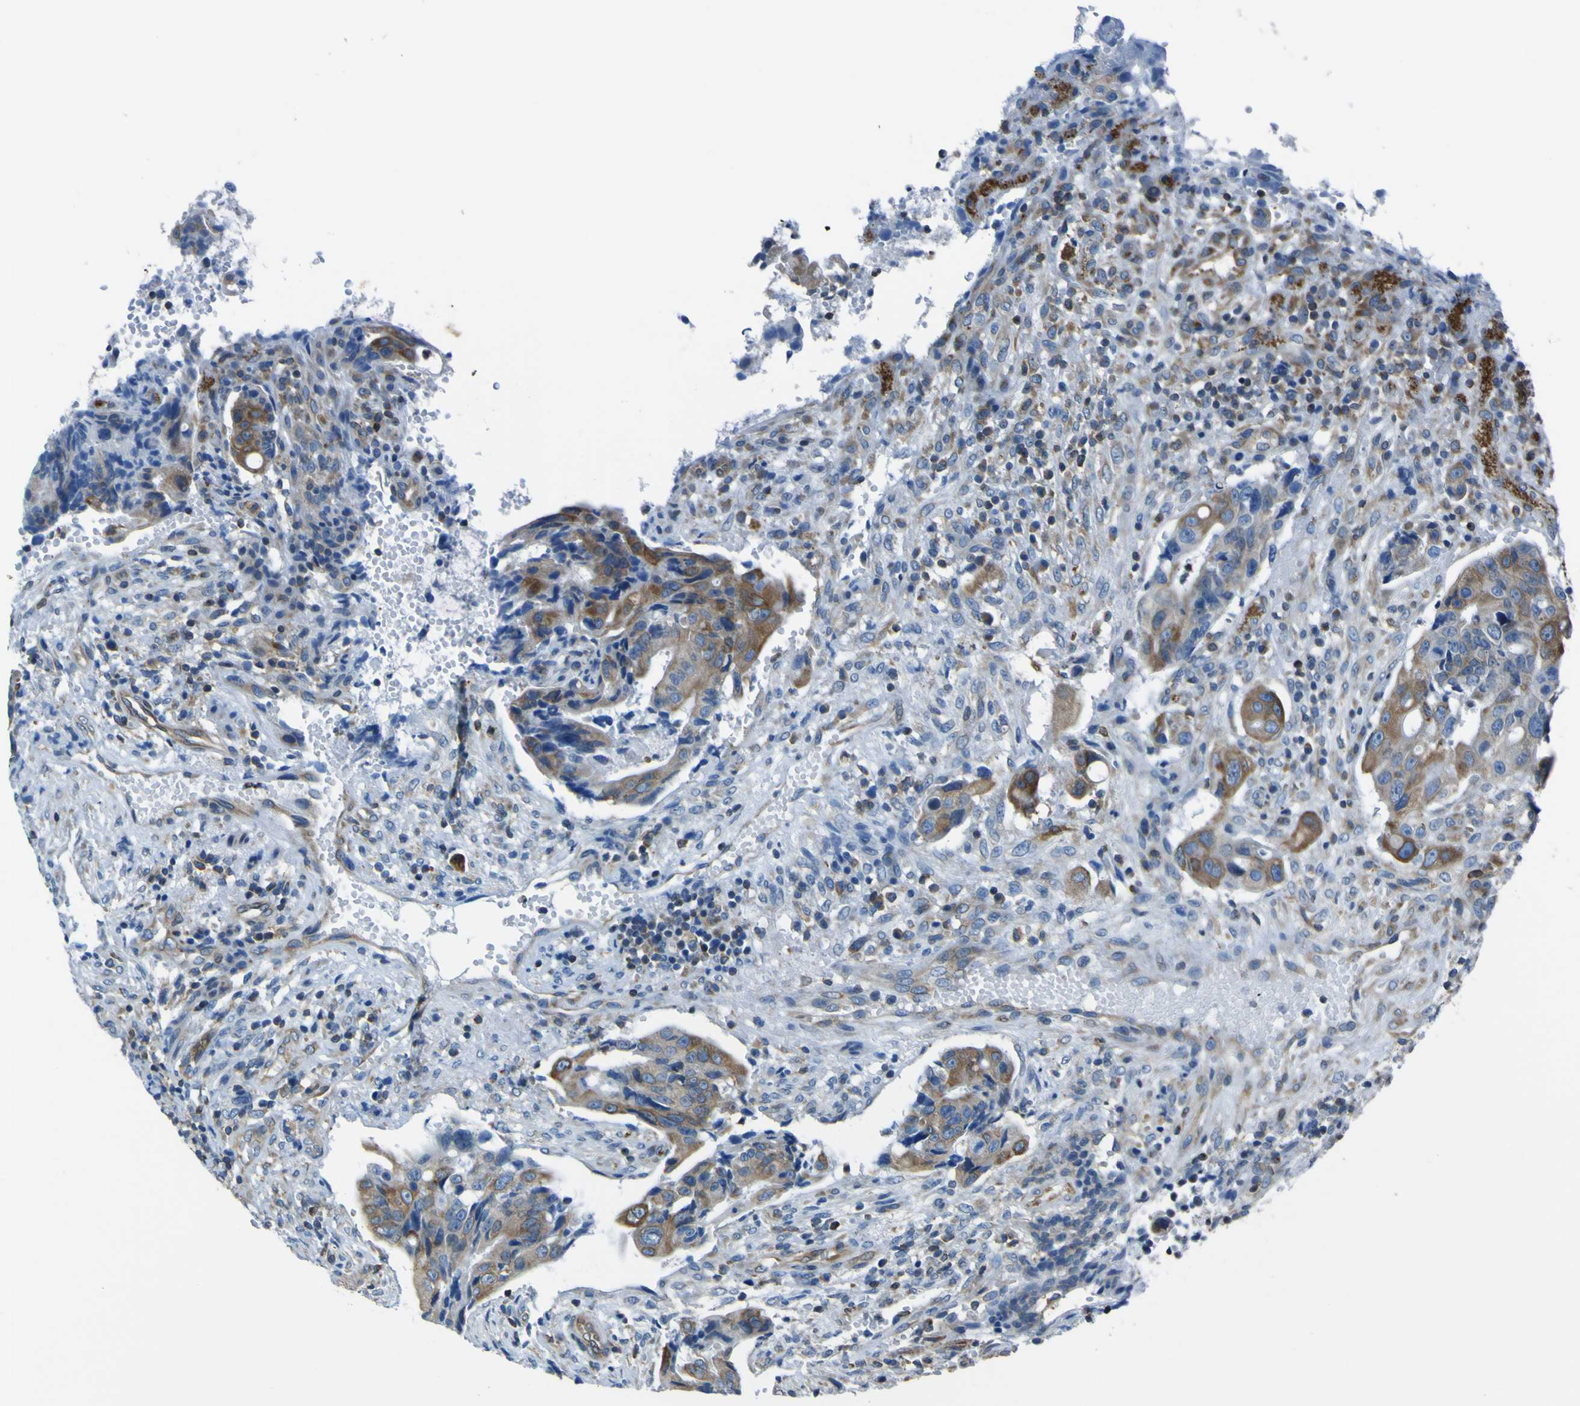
{"staining": {"intensity": "moderate", "quantity": ">75%", "location": "cytoplasmic/membranous"}, "tissue": "colorectal cancer", "cell_type": "Tumor cells", "image_type": "cancer", "snomed": [{"axis": "morphology", "description": "Adenocarcinoma, NOS"}, {"axis": "topography", "description": "Colon"}], "caption": "A micrograph showing moderate cytoplasmic/membranous positivity in approximately >75% of tumor cells in colorectal adenocarcinoma, as visualized by brown immunohistochemical staining.", "gene": "STIM1", "patient": {"sex": "female", "age": 57}}